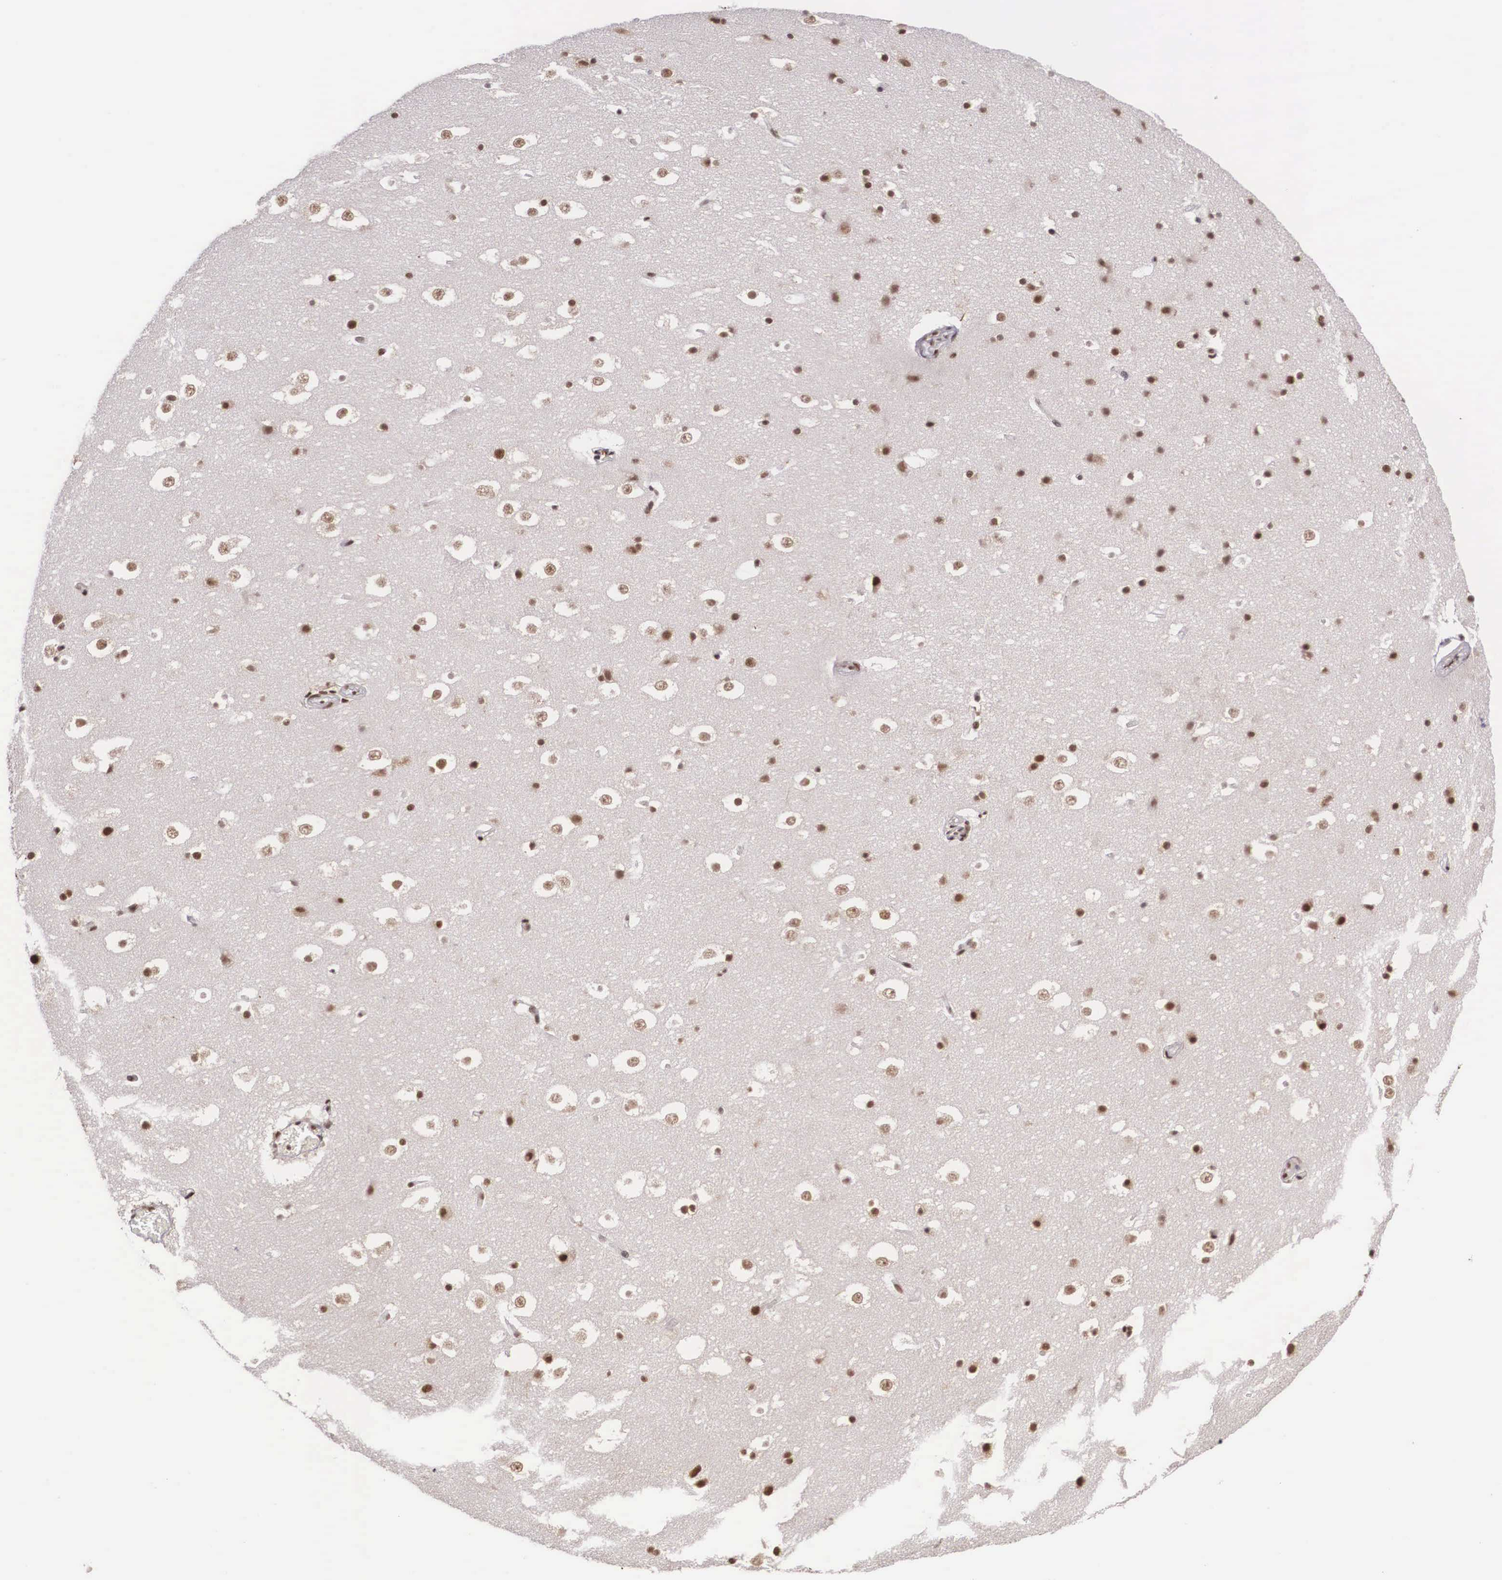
{"staining": {"intensity": "moderate", "quantity": "25%-75%", "location": "nuclear"}, "tissue": "hippocampus", "cell_type": "Glial cells", "image_type": "normal", "snomed": [{"axis": "morphology", "description": "Normal tissue, NOS"}, {"axis": "topography", "description": "Hippocampus"}], "caption": "A brown stain highlights moderate nuclear positivity of a protein in glial cells of unremarkable human hippocampus.", "gene": "POLR2F", "patient": {"sex": "male", "age": 45}}